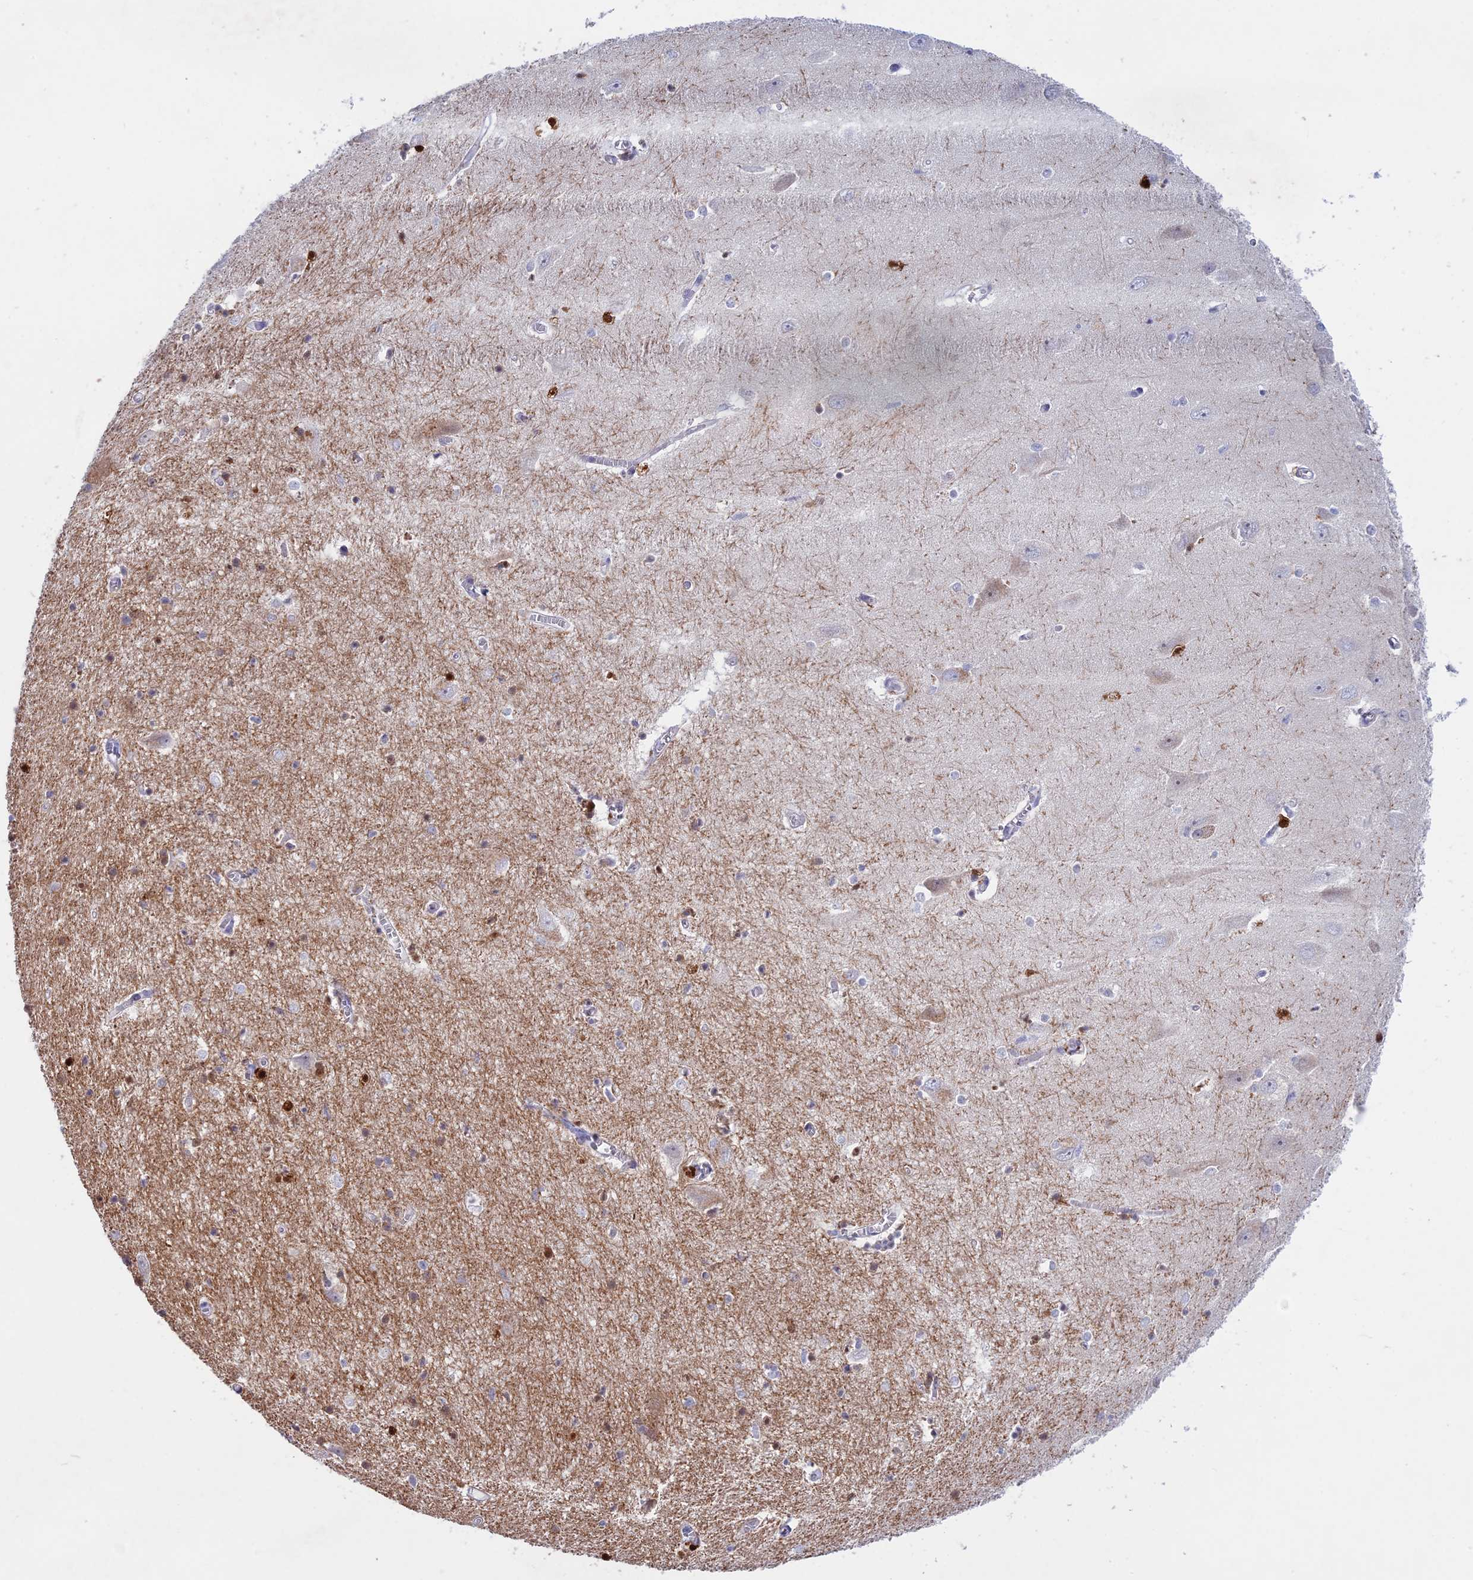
{"staining": {"intensity": "strong", "quantity": "<25%", "location": "cytoplasmic/membranous,nuclear"}, "tissue": "hippocampus", "cell_type": "Glial cells", "image_type": "normal", "snomed": [{"axis": "morphology", "description": "Normal tissue, NOS"}, {"axis": "topography", "description": "Hippocampus"}], "caption": "An image of hippocampus stained for a protein shows strong cytoplasmic/membranous,nuclear brown staining in glial cells.", "gene": "BTBD19", "patient": {"sex": "female", "age": 64}}